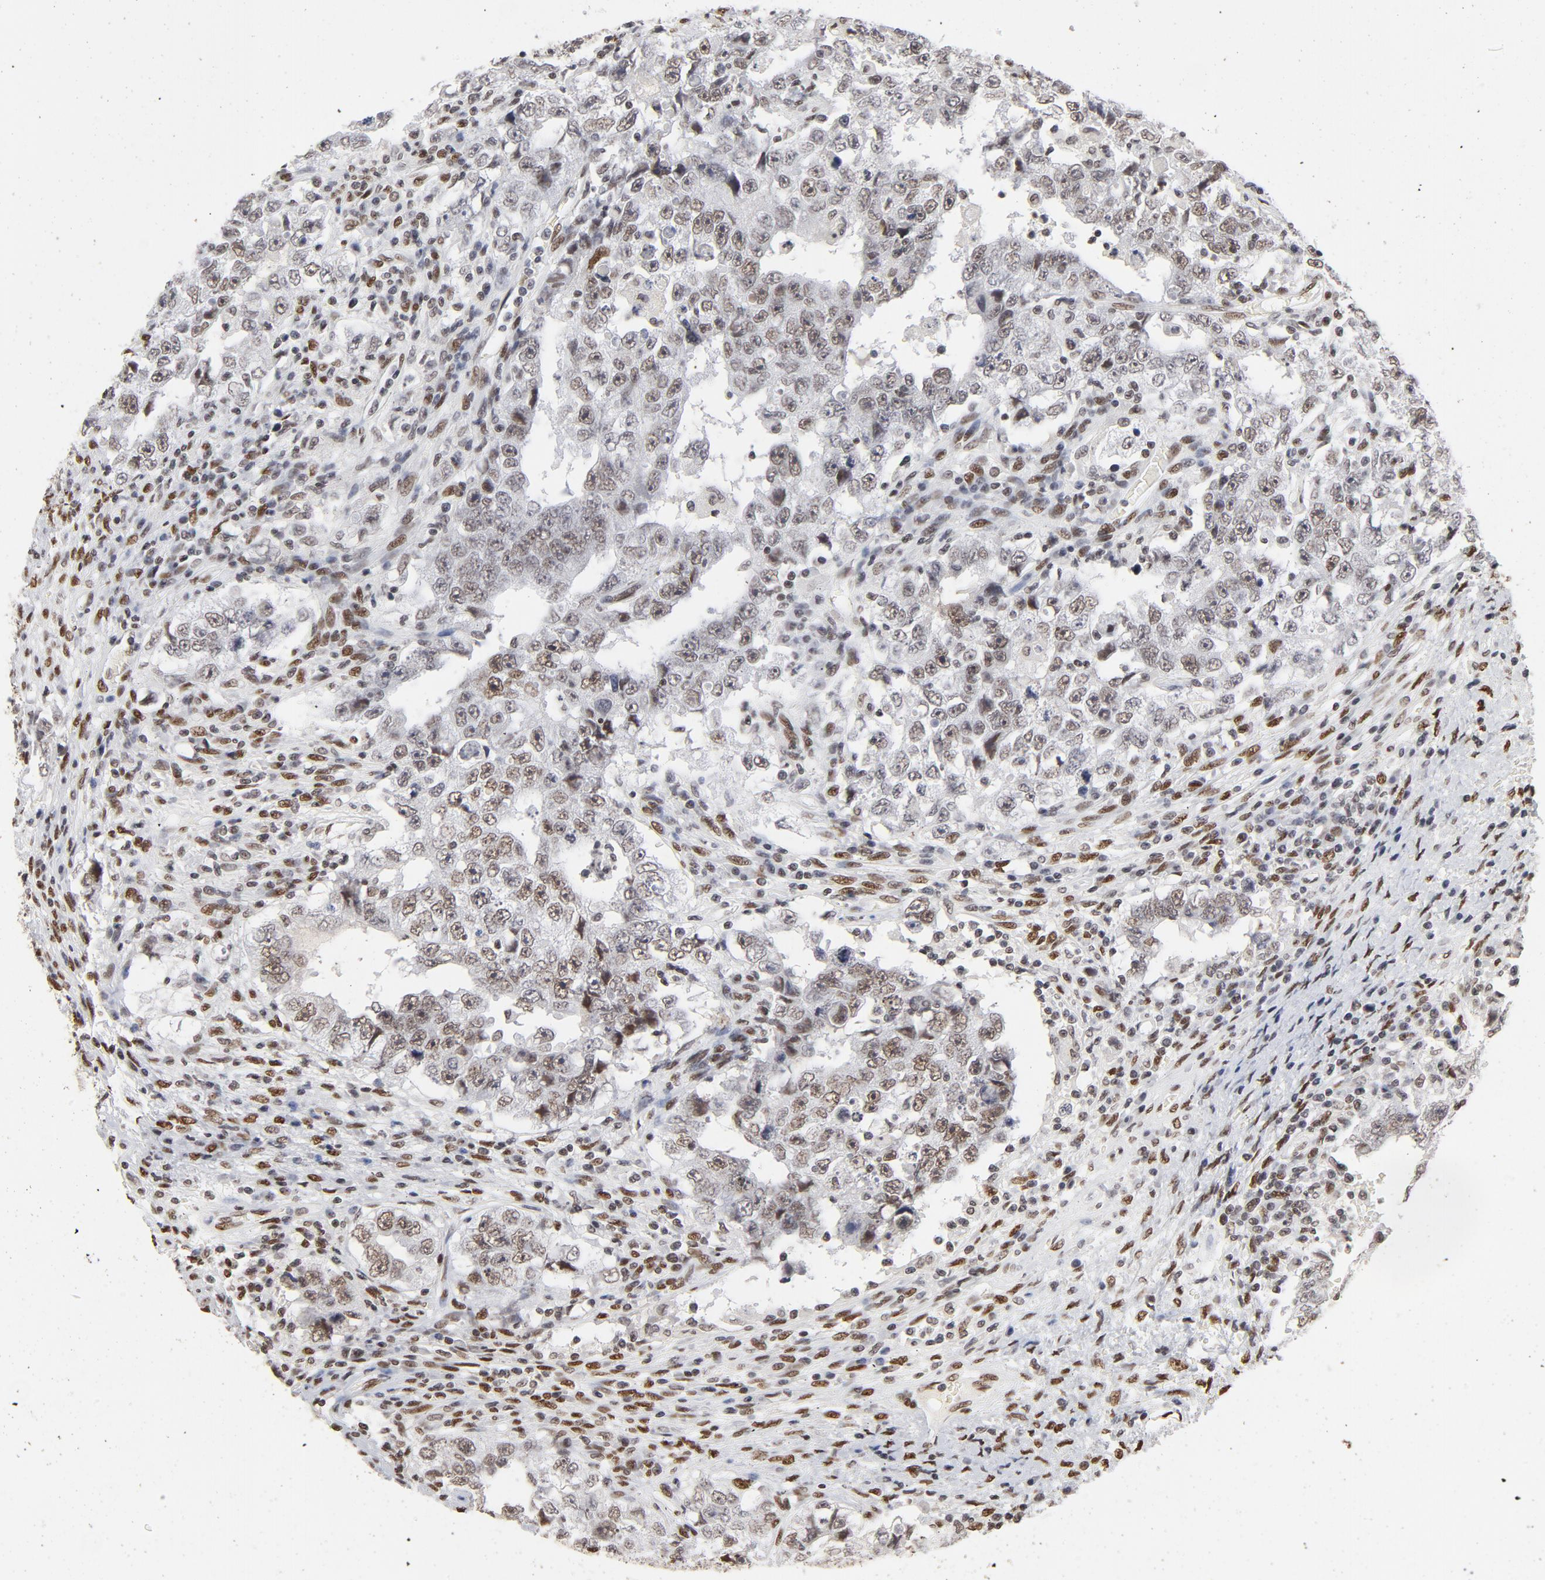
{"staining": {"intensity": "moderate", "quantity": "25%-75%", "location": "nuclear"}, "tissue": "testis cancer", "cell_type": "Tumor cells", "image_type": "cancer", "snomed": [{"axis": "morphology", "description": "Carcinoma, Embryonal, NOS"}, {"axis": "topography", "description": "Testis"}], "caption": "Approximately 25%-75% of tumor cells in testis cancer show moderate nuclear protein staining as visualized by brown immunohistochemical staining.", "gene": "TP53BP1", "patient": {"sex": "male", "age": 26}}